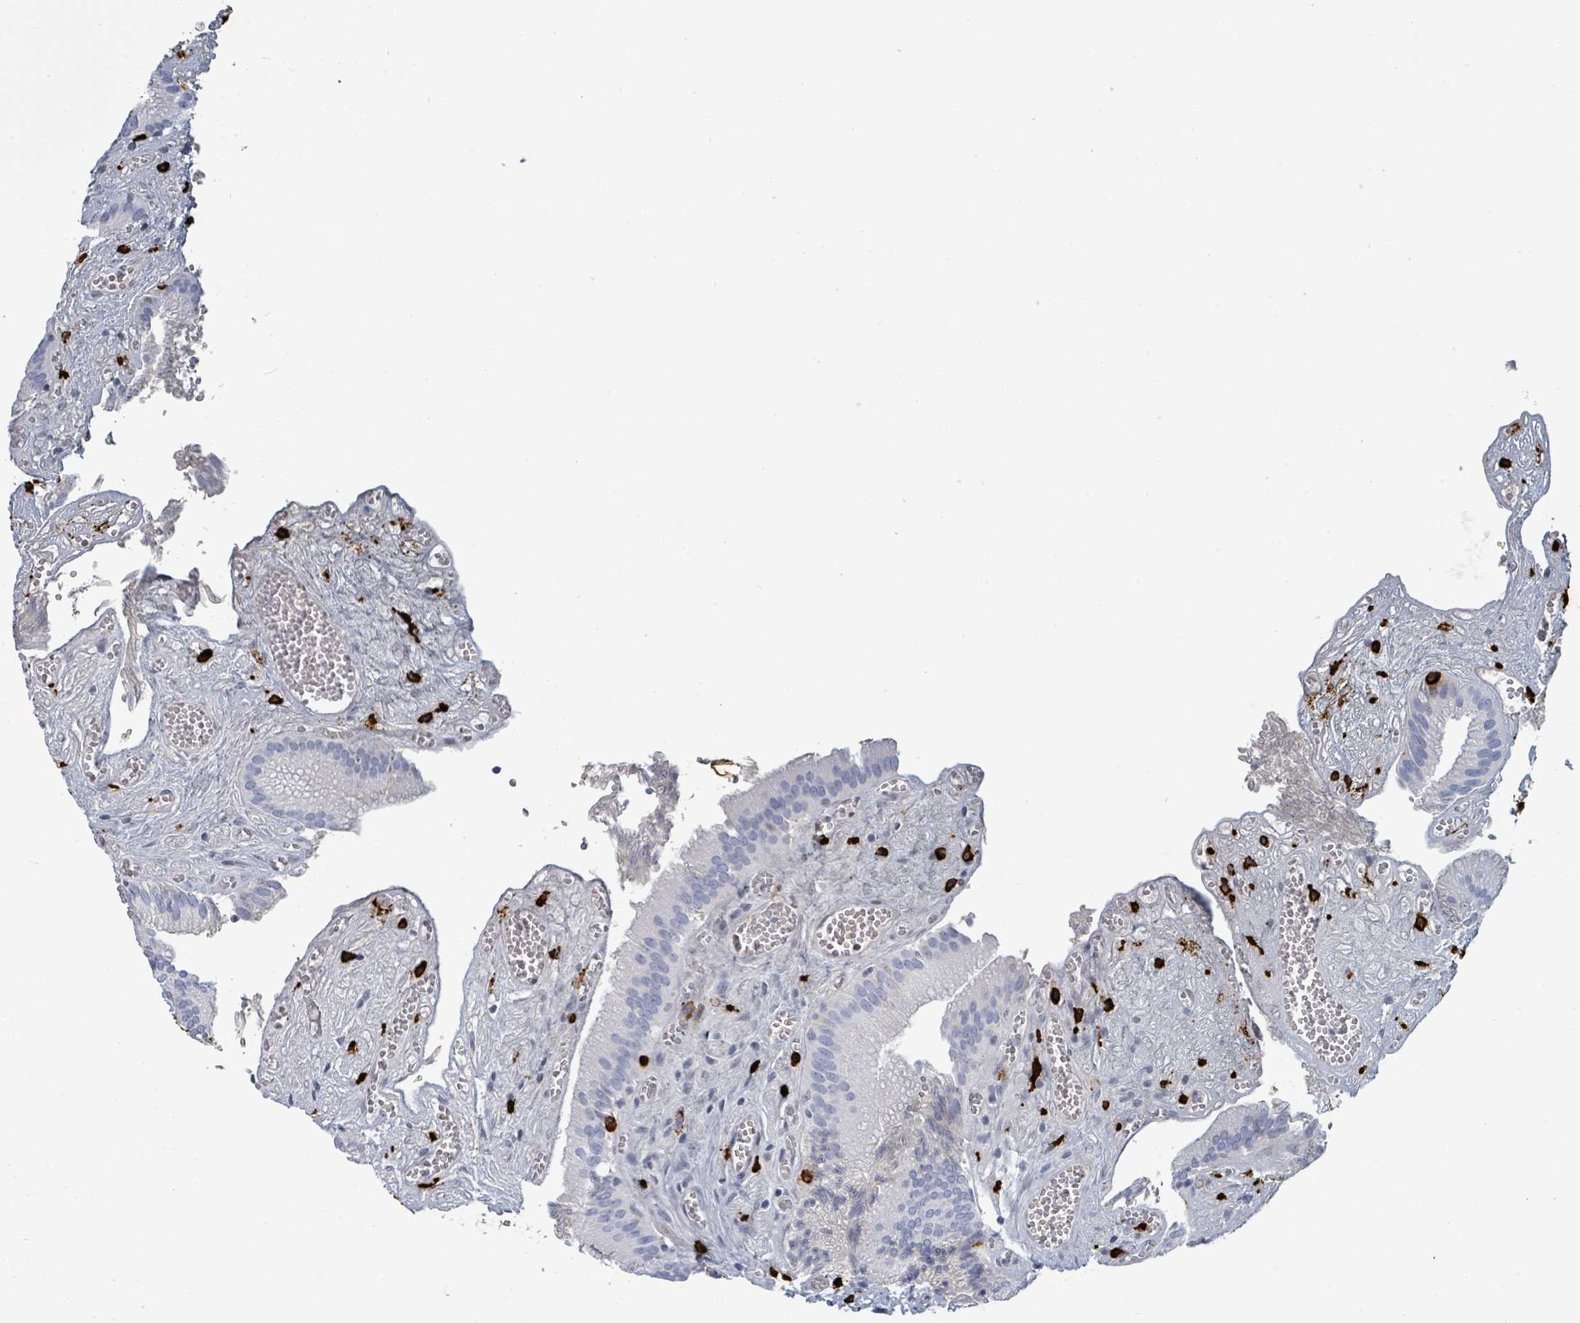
{"staining": {"intensity": "negative", "quantity": "none", "location": "none"}, "tissue": "gallbladder", "cell_type": "Glandular cells", "image_type": "normal", "snomed": [{"axis": "morphology", "description": "Normal tissue, NOS"}, {"axis": "topography", "description": "Gallbladder"}, {"axis": "topography", "description": "Peripheral nerve tissue"}], "caption": "Unremarkable gallbladder was stained to show a protein in brown. There is no significant staining in glandular cells. Nuclei are stained in blue.", "gene": "VPS13D", "patient": {"sex": "male", "age": 17}}